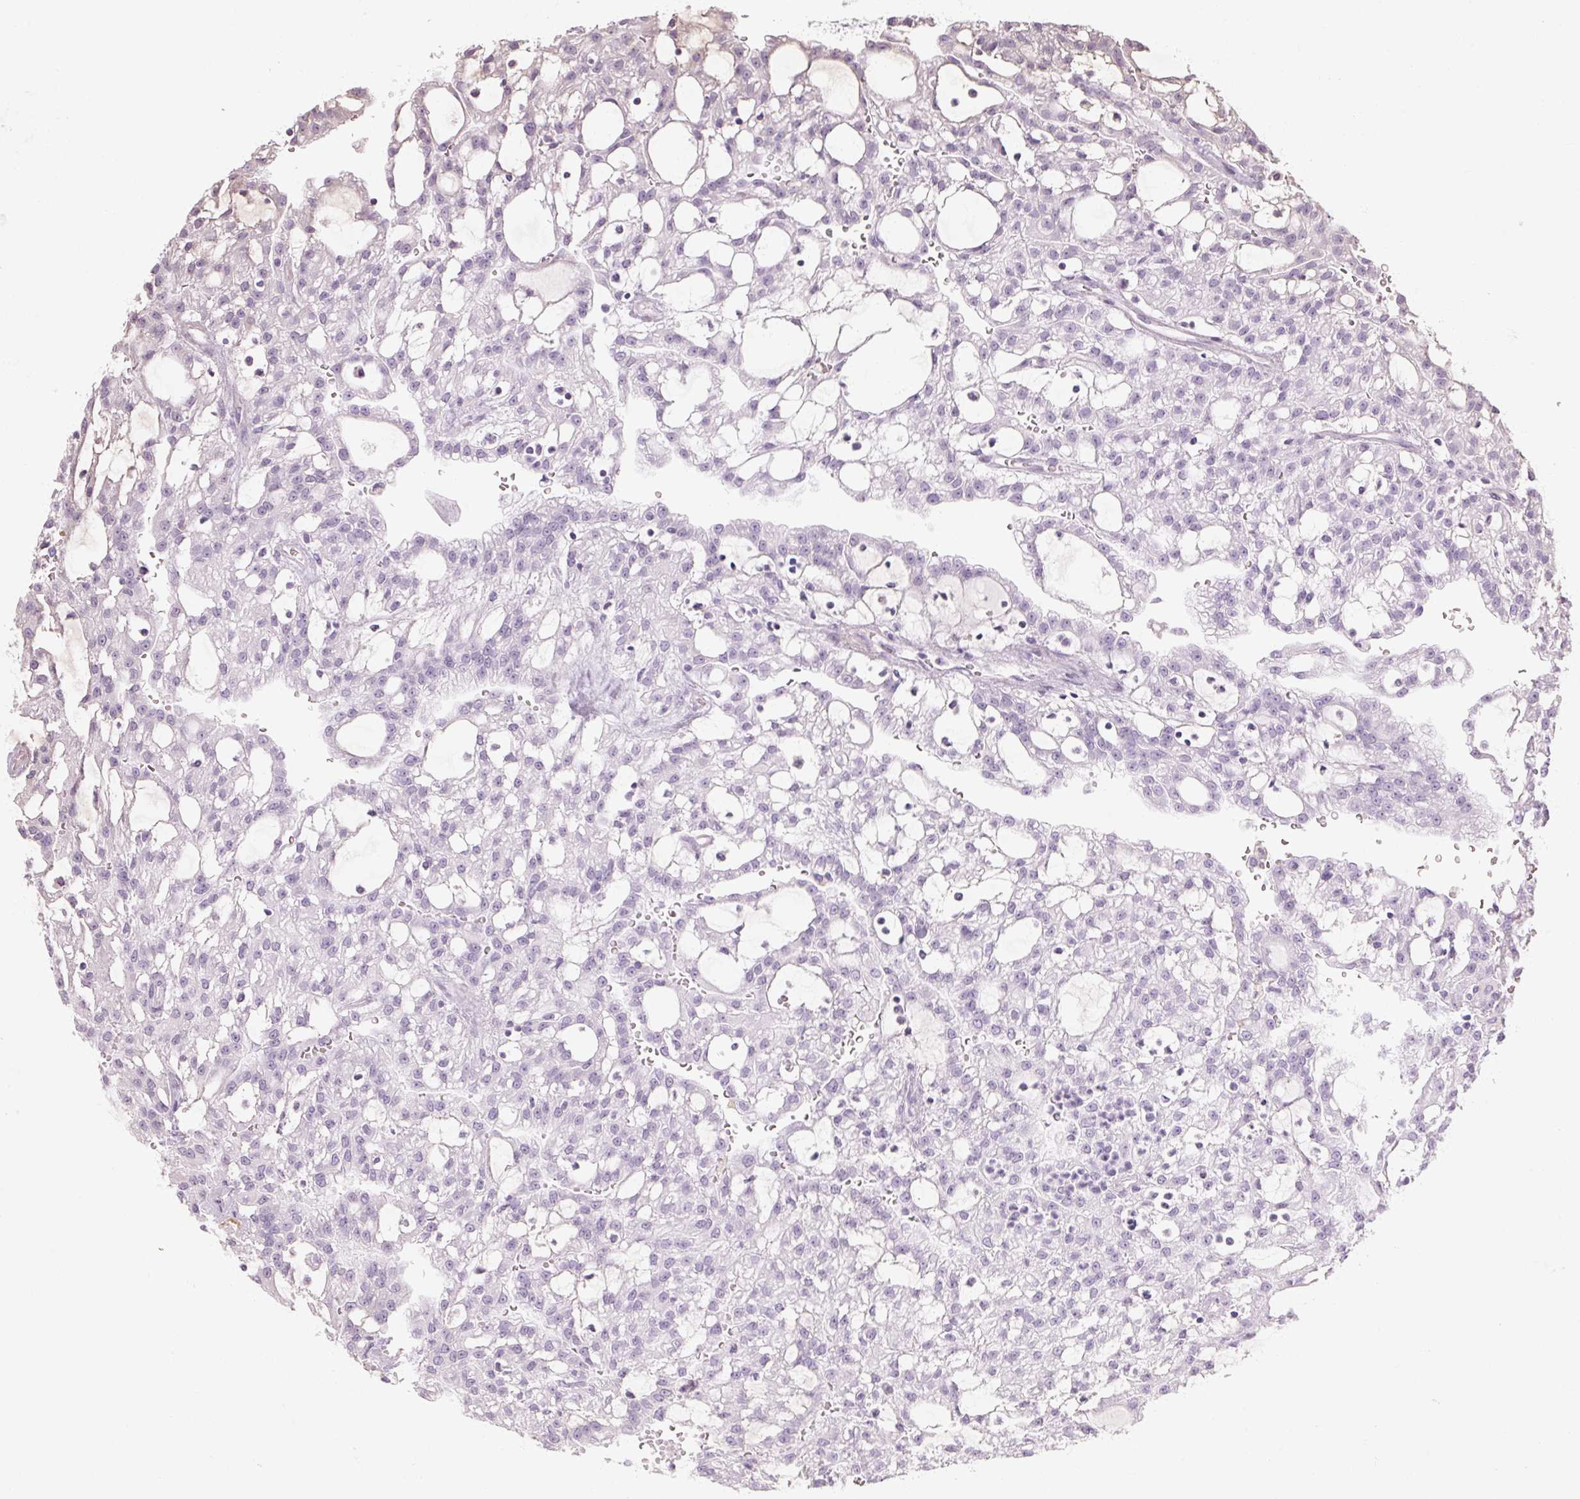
{"staining": {"intensity": "negative", "quantity": "none", "location": "none"}, "tissue": "renal cancer", "cell_type": "Tumor cells", "image_type": "cancer", "snomed": [{"axis": "morphology", "description": "Adenocarcinoma, NOS"}, {"axis": "topography", "description": "Kidney"}], "caption": "Immunohistochemistry (IHC) histopathology image of neoplastic tissue: human renal adenocarcinoma stained with DAB (3,3'-diaminobenzidine) displays no significant protein expression in tumor cells.", "gene": "RB1CC1", "patient": {"sex": "male", "age": 63}}